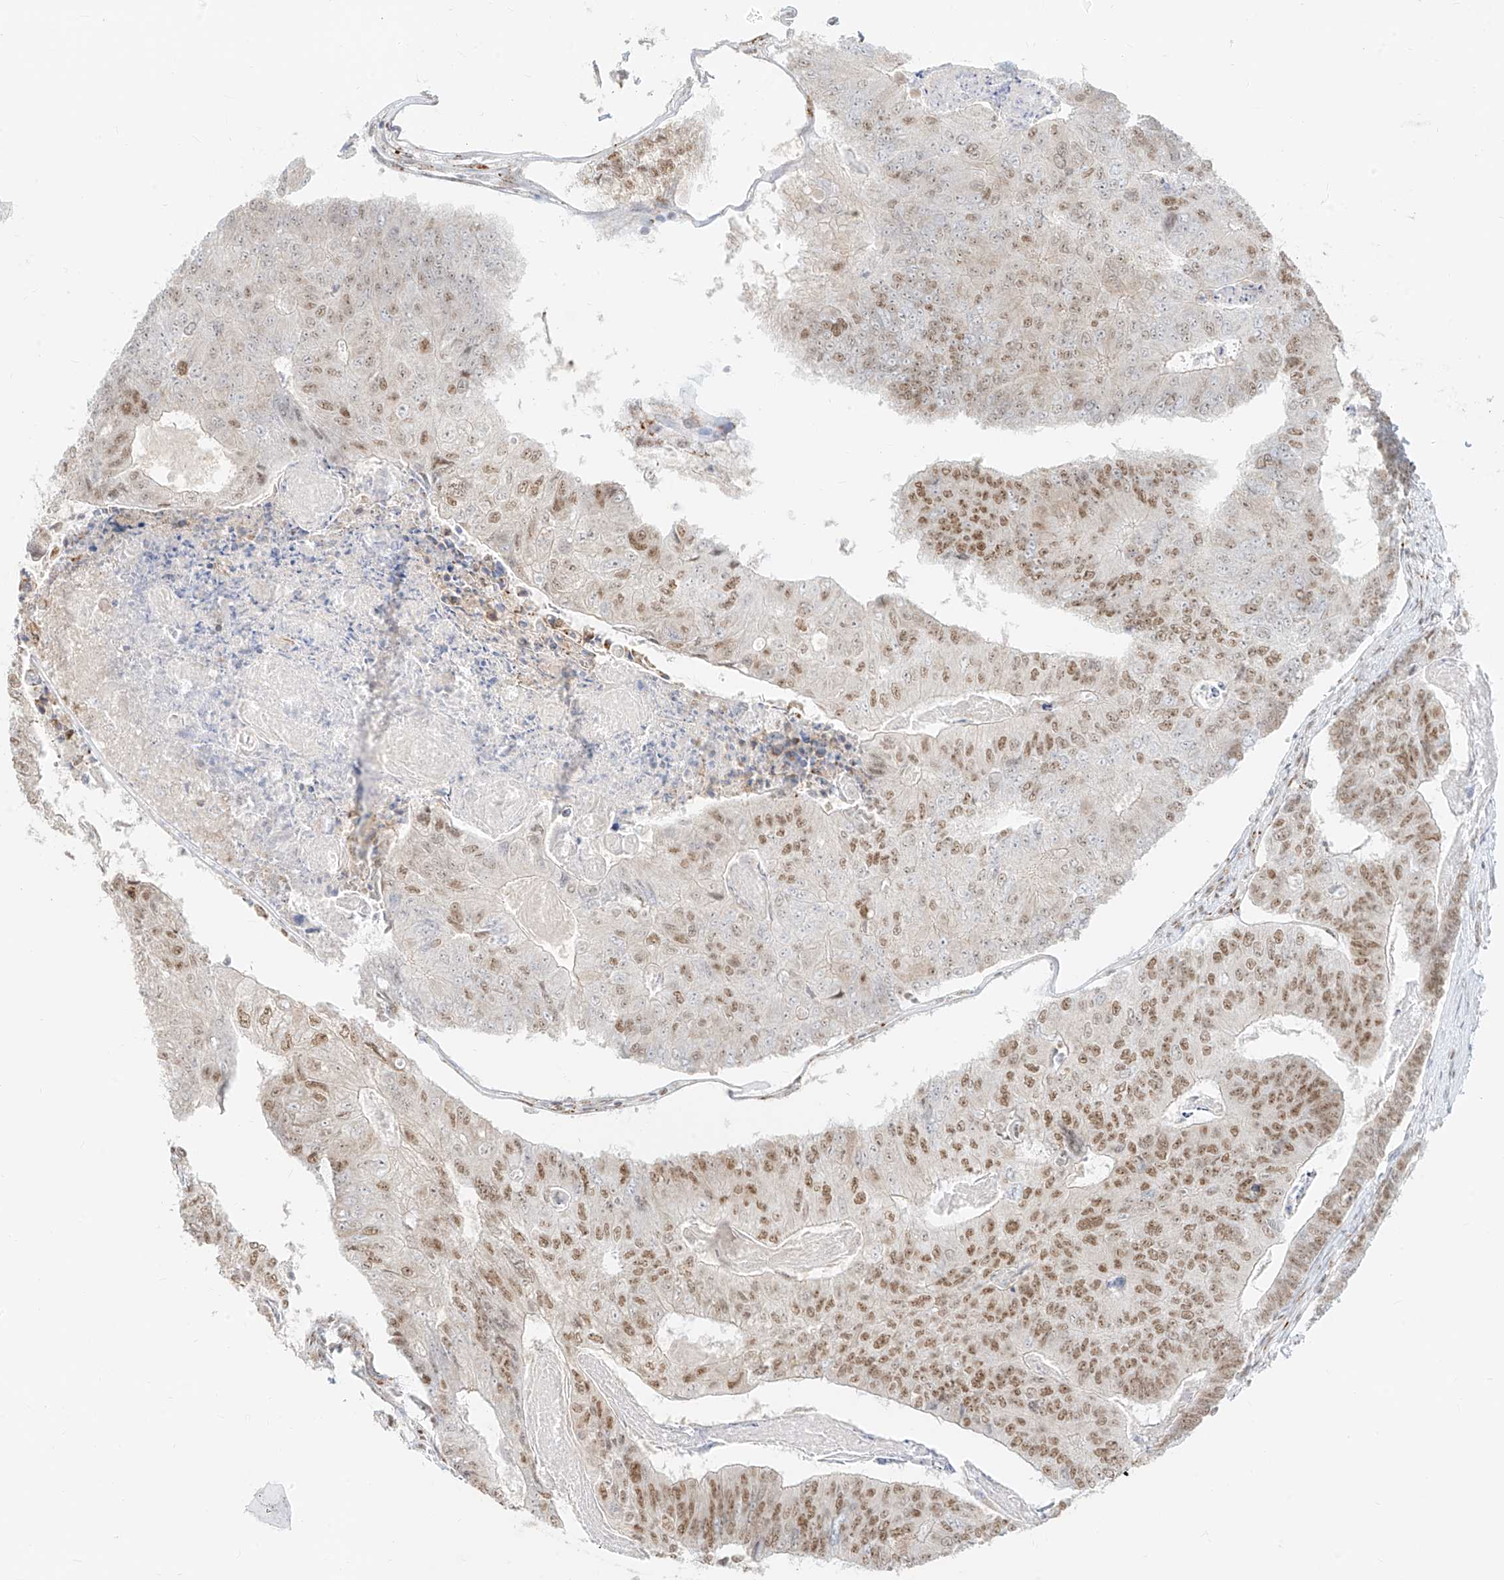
{"staining": {"intensity": "moderate", "quantity": "25%-75%", "location": "nuclear"}, "tissue": "colorectal cancer", "cell_type": "Tumor cells", "image_type": "cancer", "snomed": [{"axis": "morphology", "description": "Adenocarcinoma, NOS"}, {"axis": "topography", "description": "Colon"}], "caption": "About 25%-75% of tumor cells in colorectal adenocarcinoma exhibit moderate nuclear protein positivity as visualized by brown immunohistochemical staining.", "gene": "SUPT5H", "patient": {"sex": "female", "age": 67}}